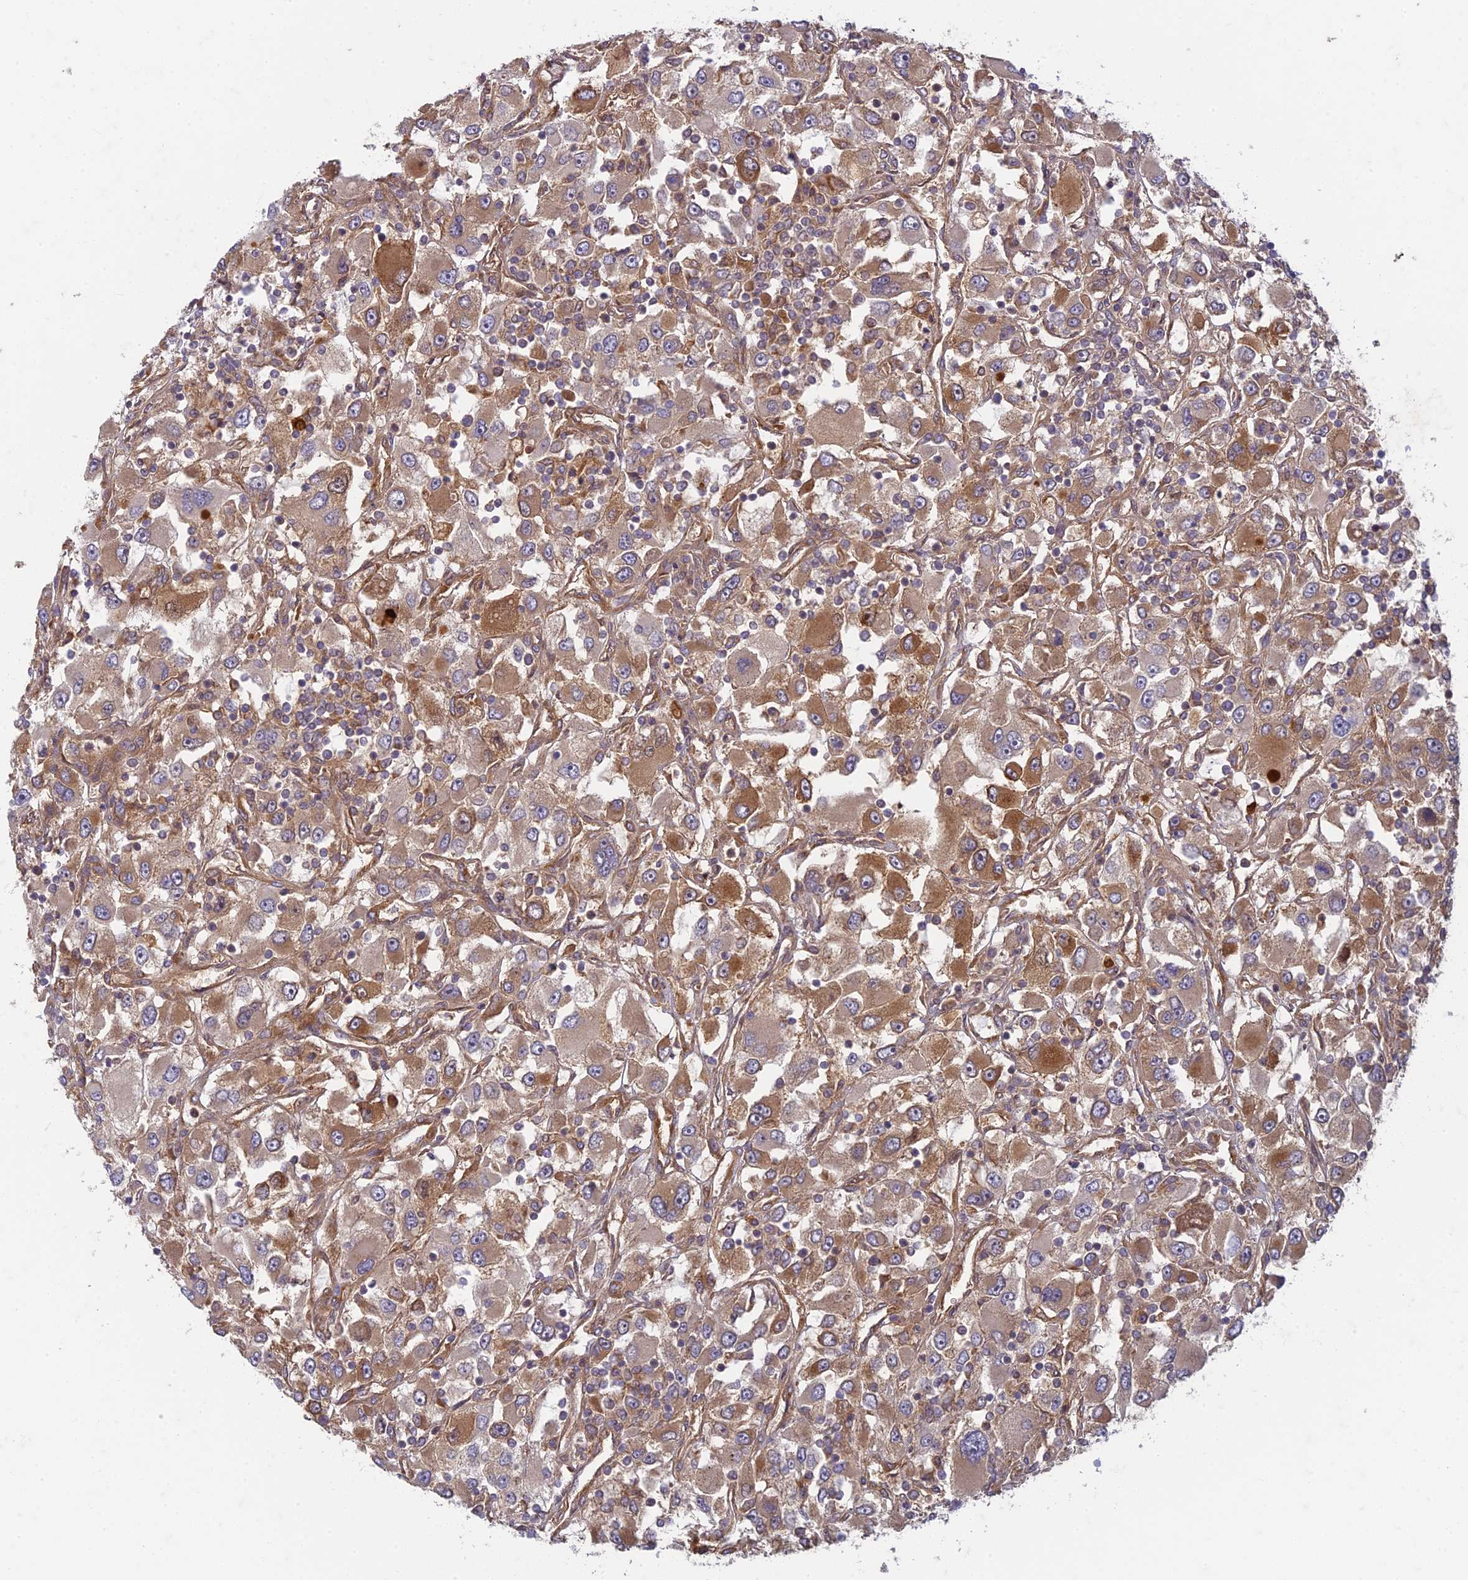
{"staining": {"intensity": "moderate", "quantity": "25%-75%", "location": "cytoplasmic/membranous"}, "tissue": "renal cancer", "cell_type": "Tumor cells", "image_type": "cancer", "snomed": [{"axis": "morphology", "description": "Adenocarcinoma, NOS"}, {"axis": "topography", "description": "Kidney"}], "caption": "Renal cancer was stained to show a protein in brown. There is medium levels of moderate cytoplasmic/membranous positivity in about 25%-75% of tumor cells.", "gene": "TCF25", "patient": {"sex": "female", "age": 52}}